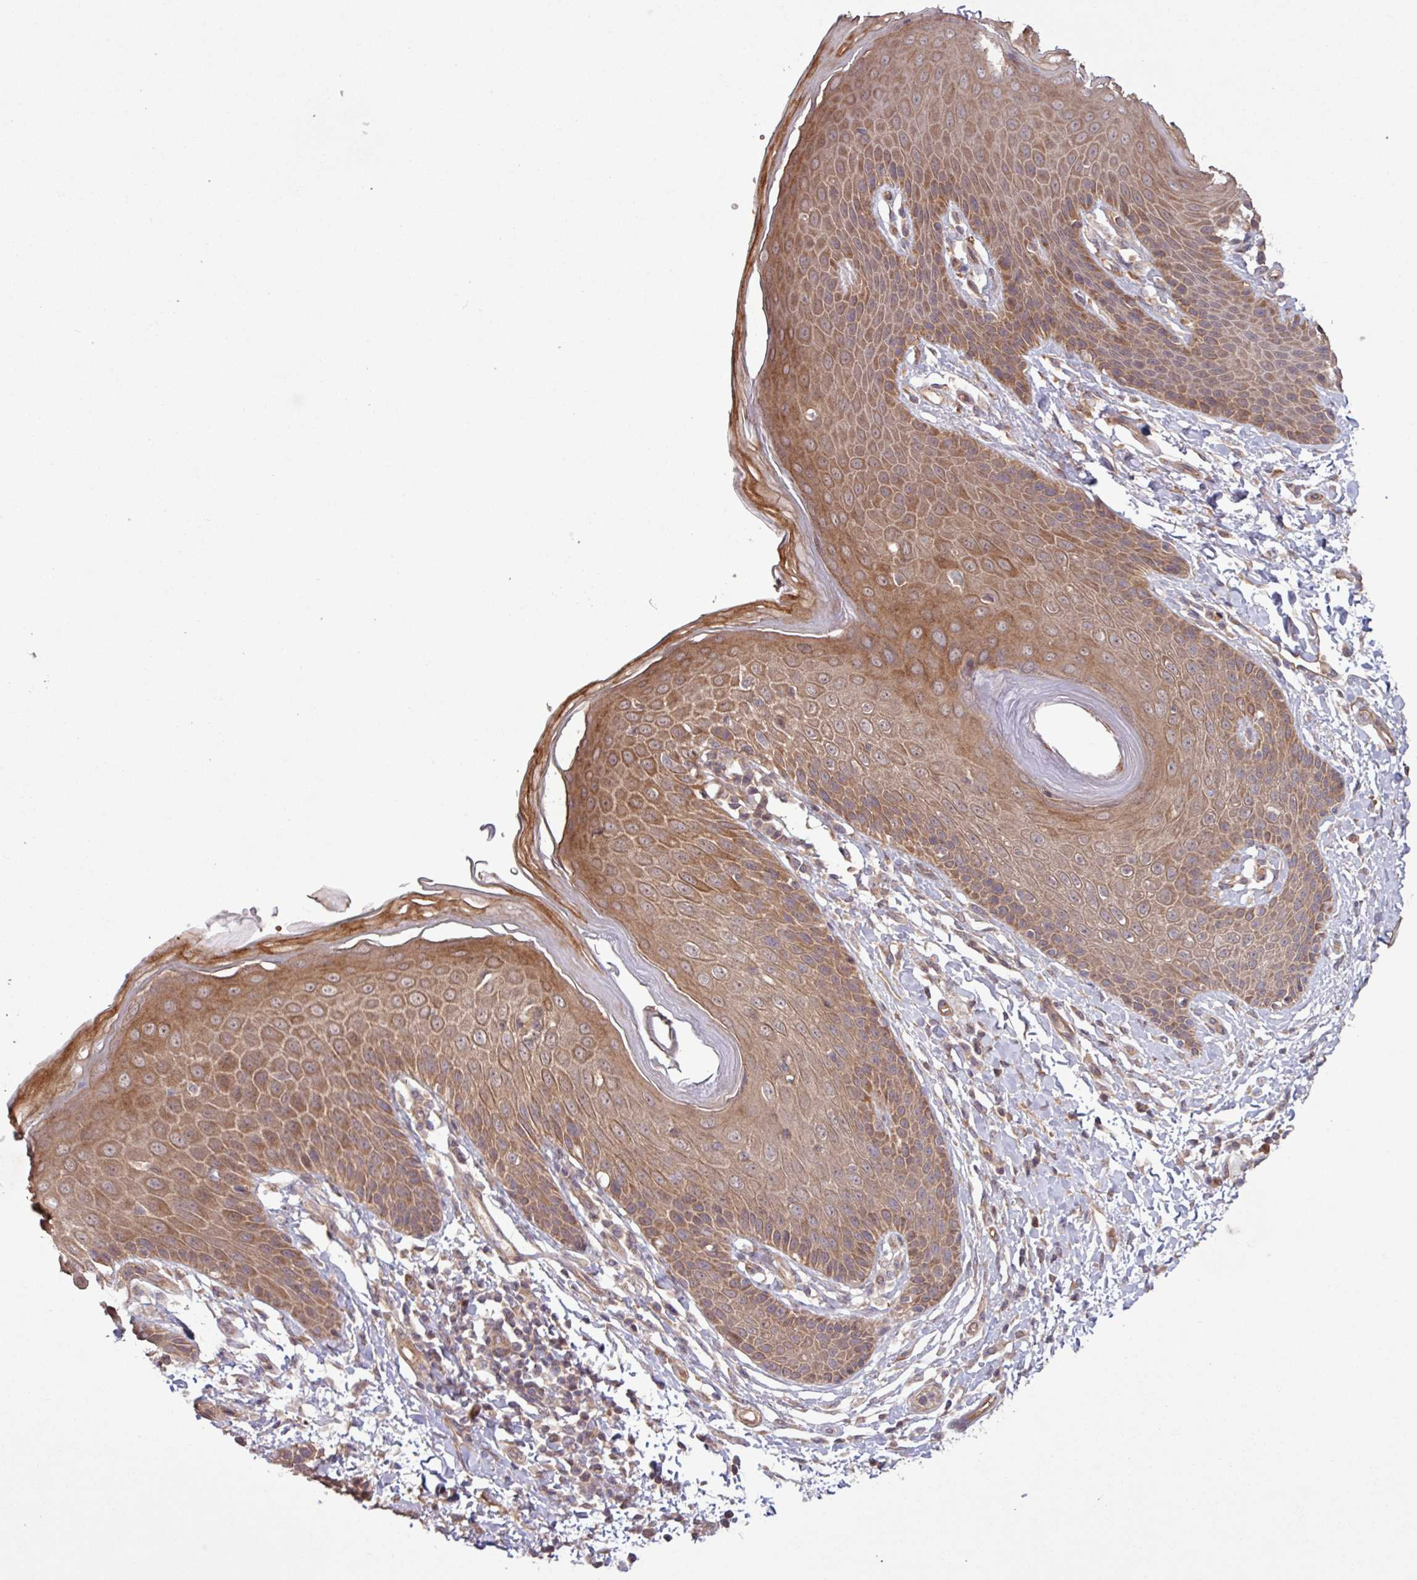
{"staining": {"intensity": "moderate", "quantity": ">75%", "location": "cytoplasmic/membranous"}, "tissue": "skin", "cell_type": "Epidermal cells", "image_type": "normal", "snomed": [{"axis": "morphology", "description": "Normal tissue, NOS"}, {"axis": "topography", "description": "Peripheral nerve tissue"}], "caption": "Protein staining of unremarkable skin reveals moderate cytoplasmic/membranous staining in about >75% of epidermal cells.", "gene": "TRABD2A", "patient": {"sex": "male", "age": 51}}